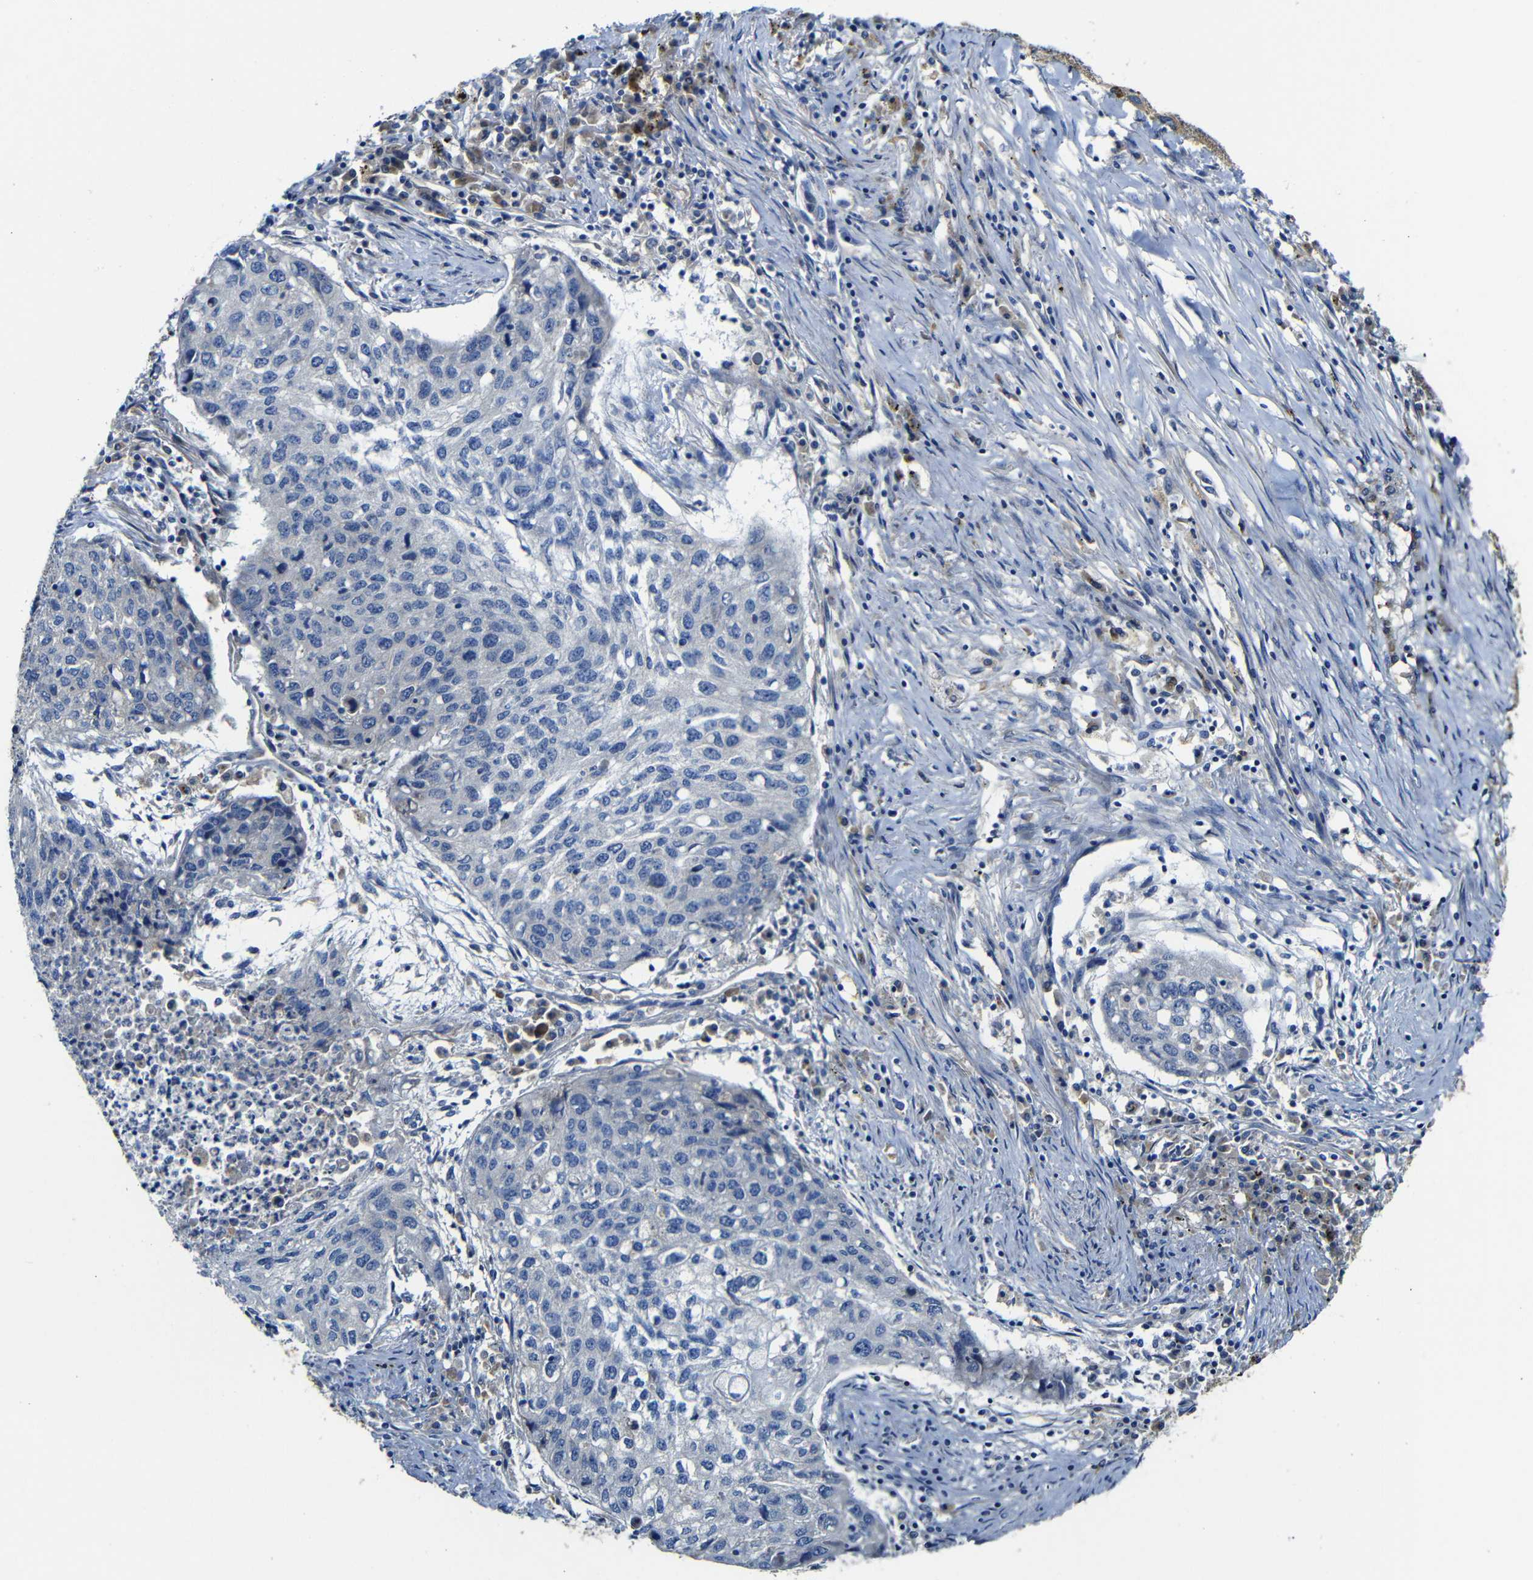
{"staining": {"intensity": "negative", "quantity": "none", "location": "none"}, "tissue": "lung cancer", "cell_type": "Tumor cells", "image_type": "cancer", "snomed": [{"axis": "morphology", "description": "Squamous cell carcinoma, NOS"}, {"axis": "topography", "description": "Lung"}], "caption": "Tumor cells show no significant expression in lung cancer (squamous cell carcinoma).", "gene": "CLCC1", "patient": {"sex": "female", "age": 63}}